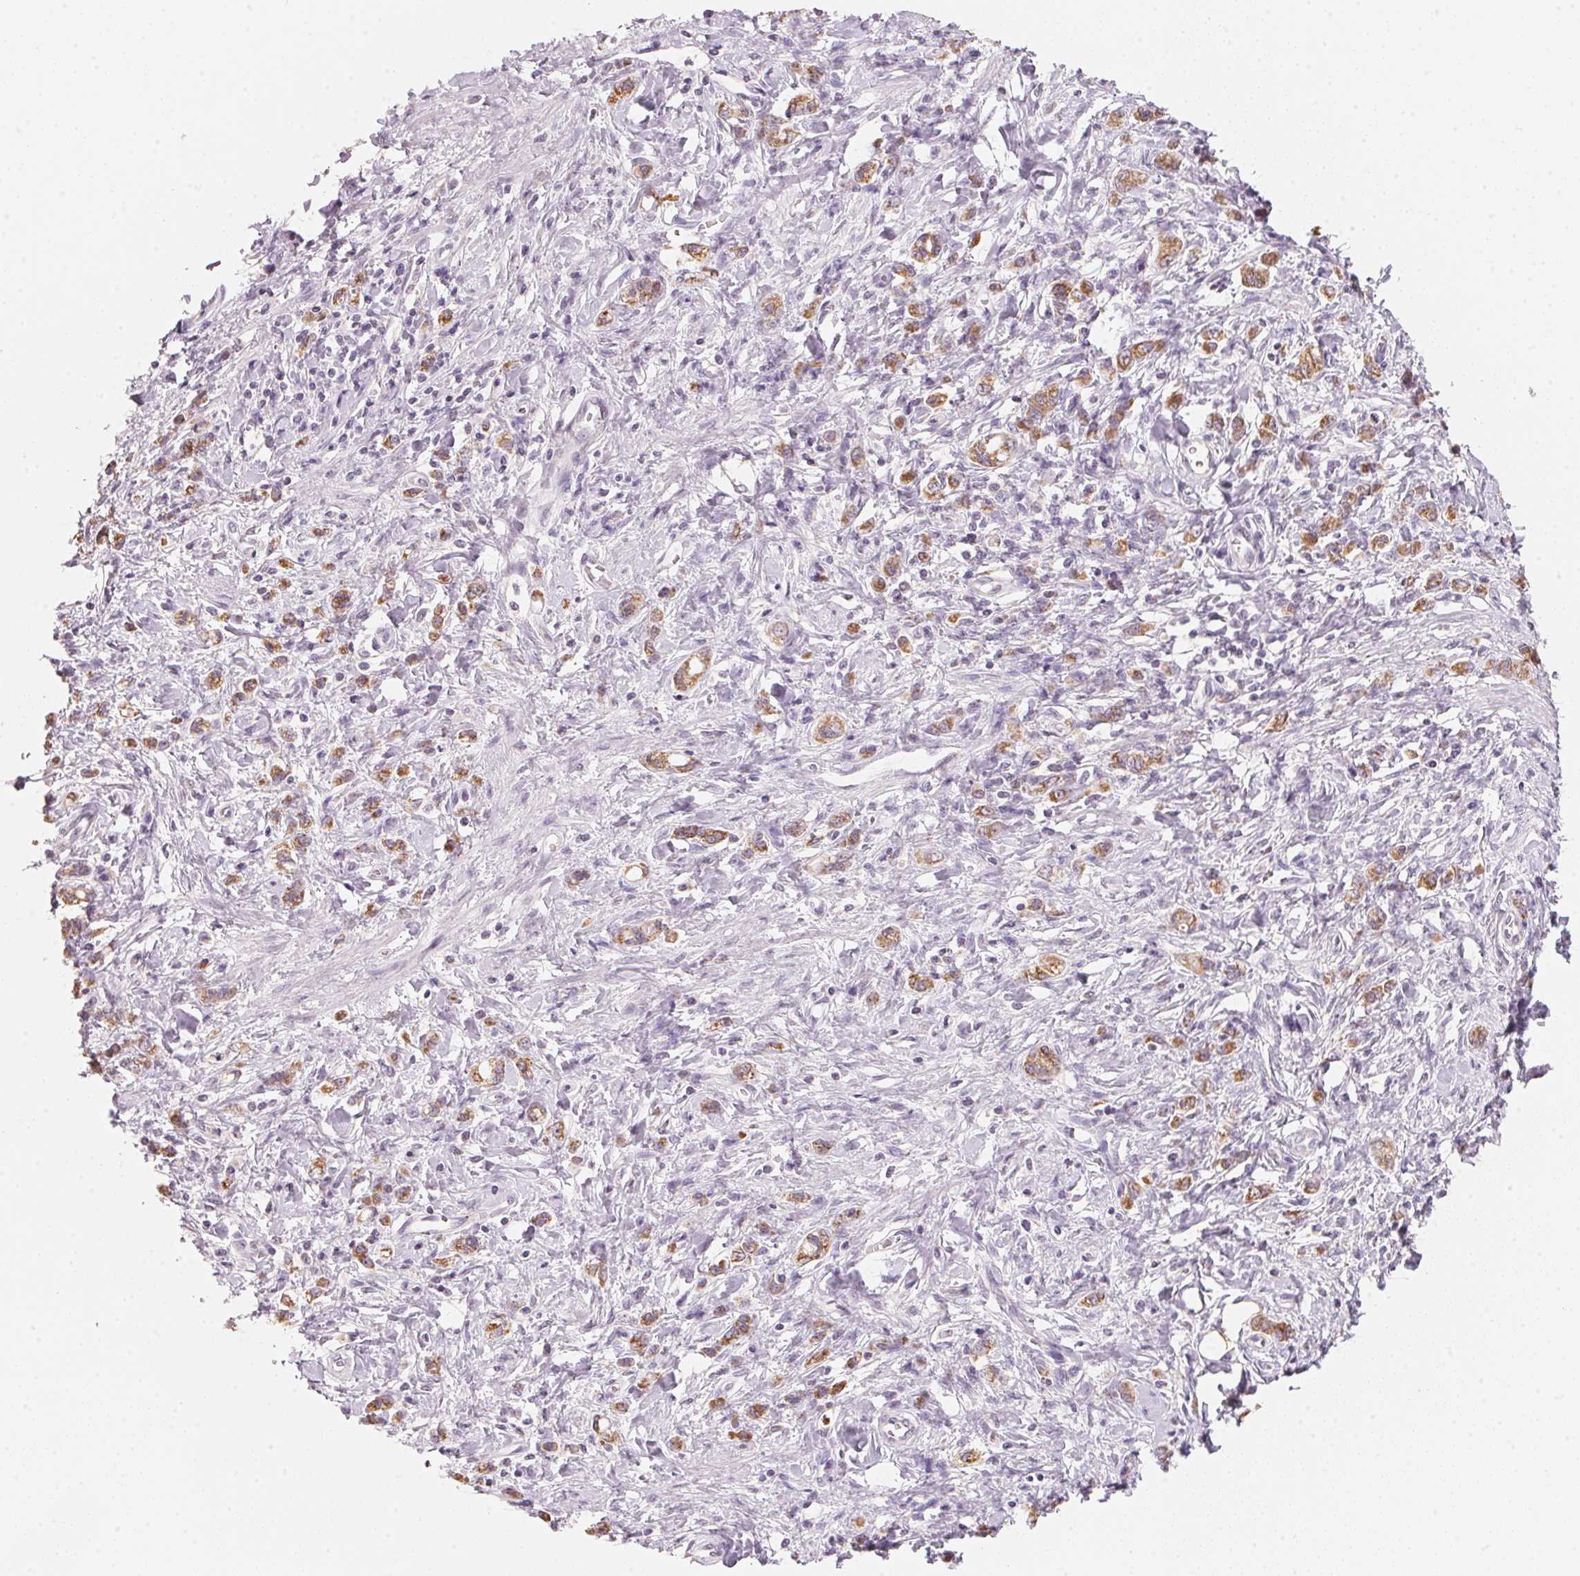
{"staining": {"intensity": "moderate", "quantity": ">75%", "location": "cytoplasmic/membranous"}, "tissue": "stomach cancer", "cell_type": "Tumor cells", "image_type": "cancer", "snomed": [{"axis": "morphology", "description": "Adenocarcinoma, NOS"}, {"axis": "topography", "description": "Stomach"}], "caption": "The immunohistochemical stain shows moderate cytoplasmic/membranous staining in tumor cells of stomach cancer tissue.", "gene": "ANKRD31", "patient": {"sex": "male", "age": 77}}